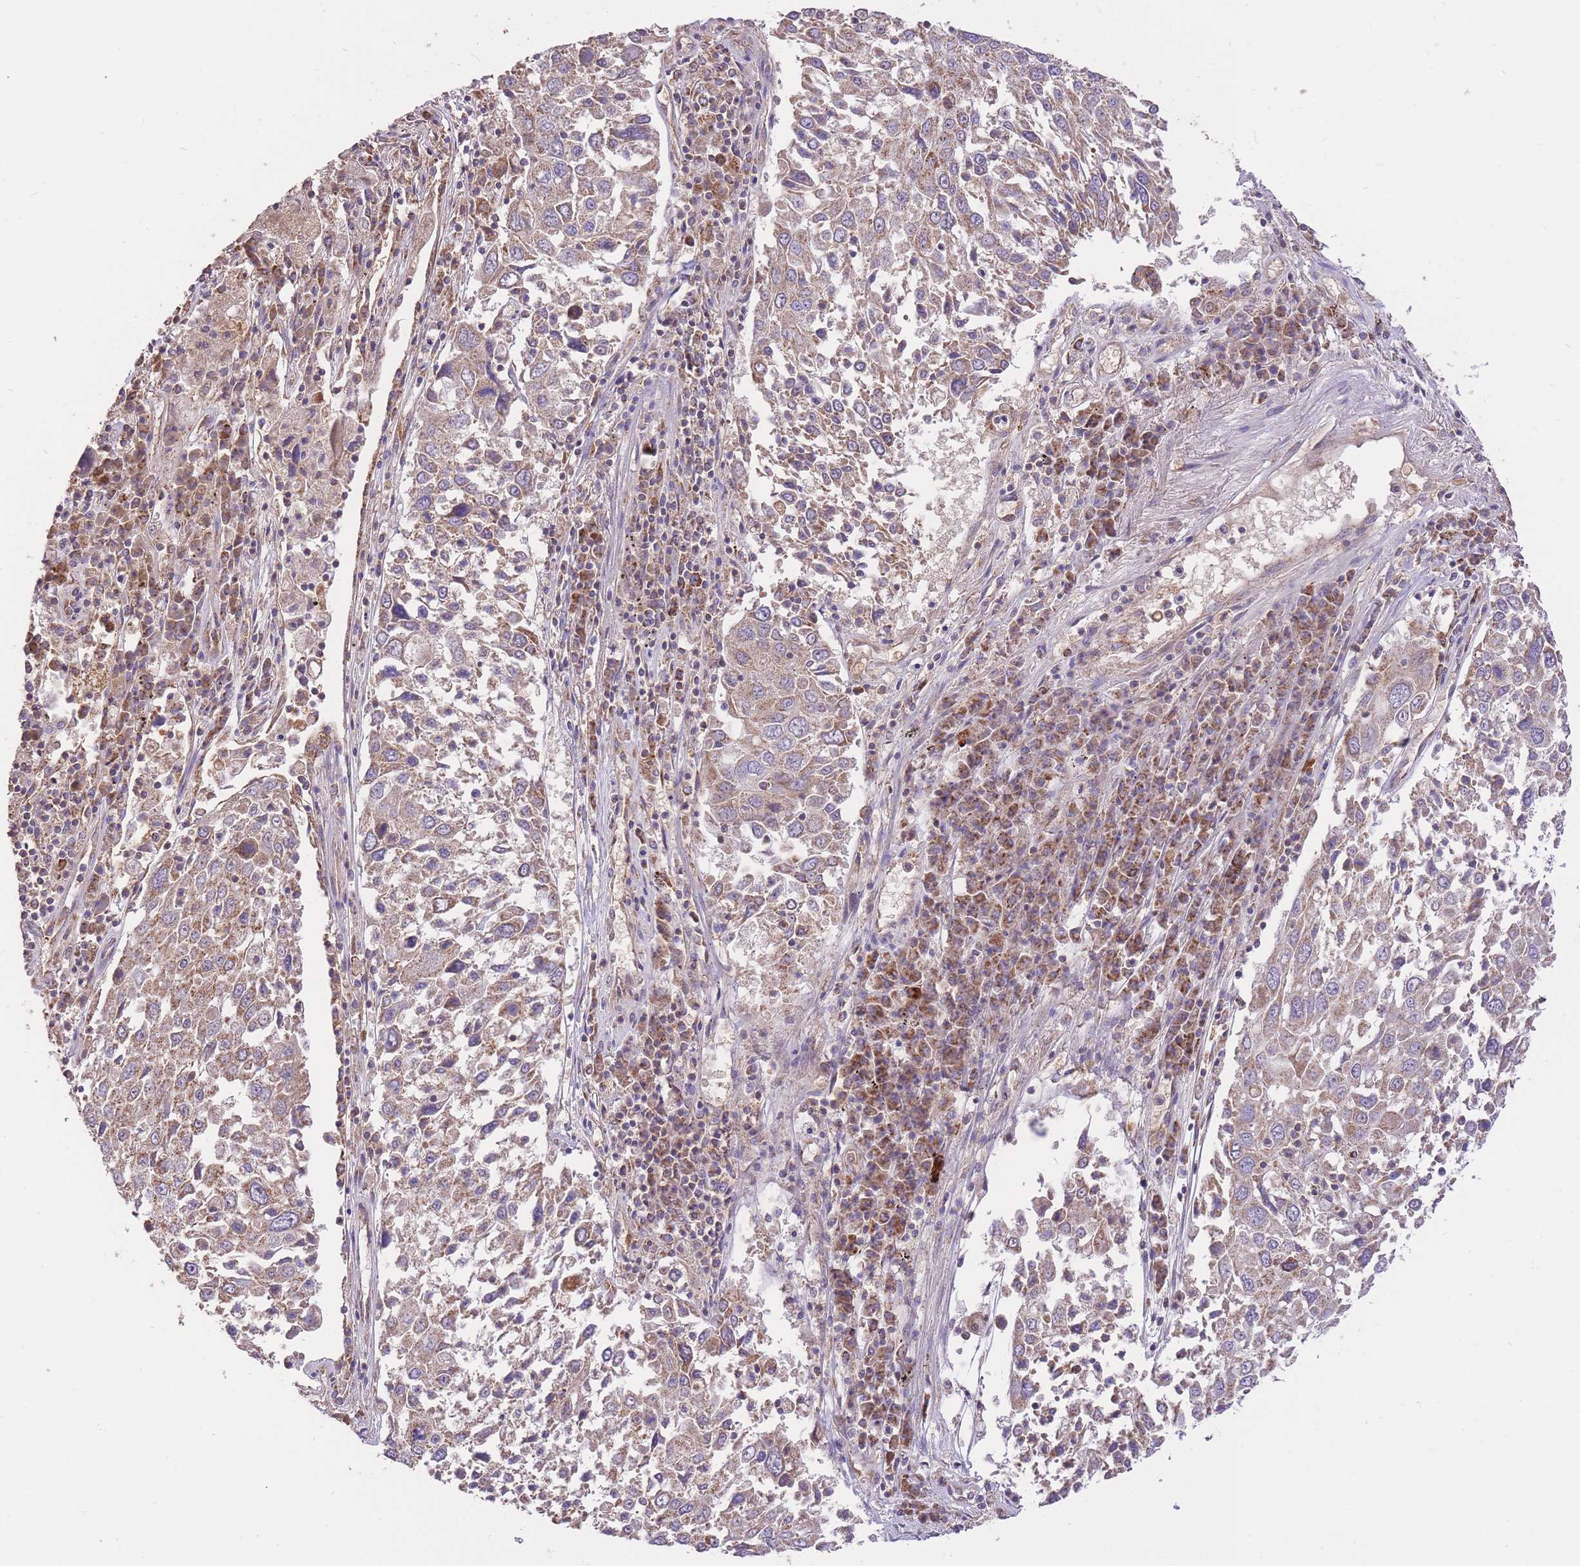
{"staining": {"intensity": "moderate", "quantity": ">75%", "location": "cytoplasmic/membranous"}, "tissue": "lung cancer", "cell_type": "Tumor cells", "image_type": "cancer", "snomed": [{"axis": "morphology", "description": "Squamous cell carcinoma, NOS"}, {"axis": "topography", "description": "Lung"}], "caption": "High-magnification brightfield microscopy of lung cancer stained with DAB (brown) and counterstained with hematoxylin (blue). tumor cells exhibit moderate cytoplasmic/membranous positivity is identified in approximately>75% of cells. The staining is performed using DAB brown chromogen to label protein expression. The nuclei are counter-stained blue using hematoxylin.", "gene": "PREP", "patient": {"sex": "male", "age": 65}}